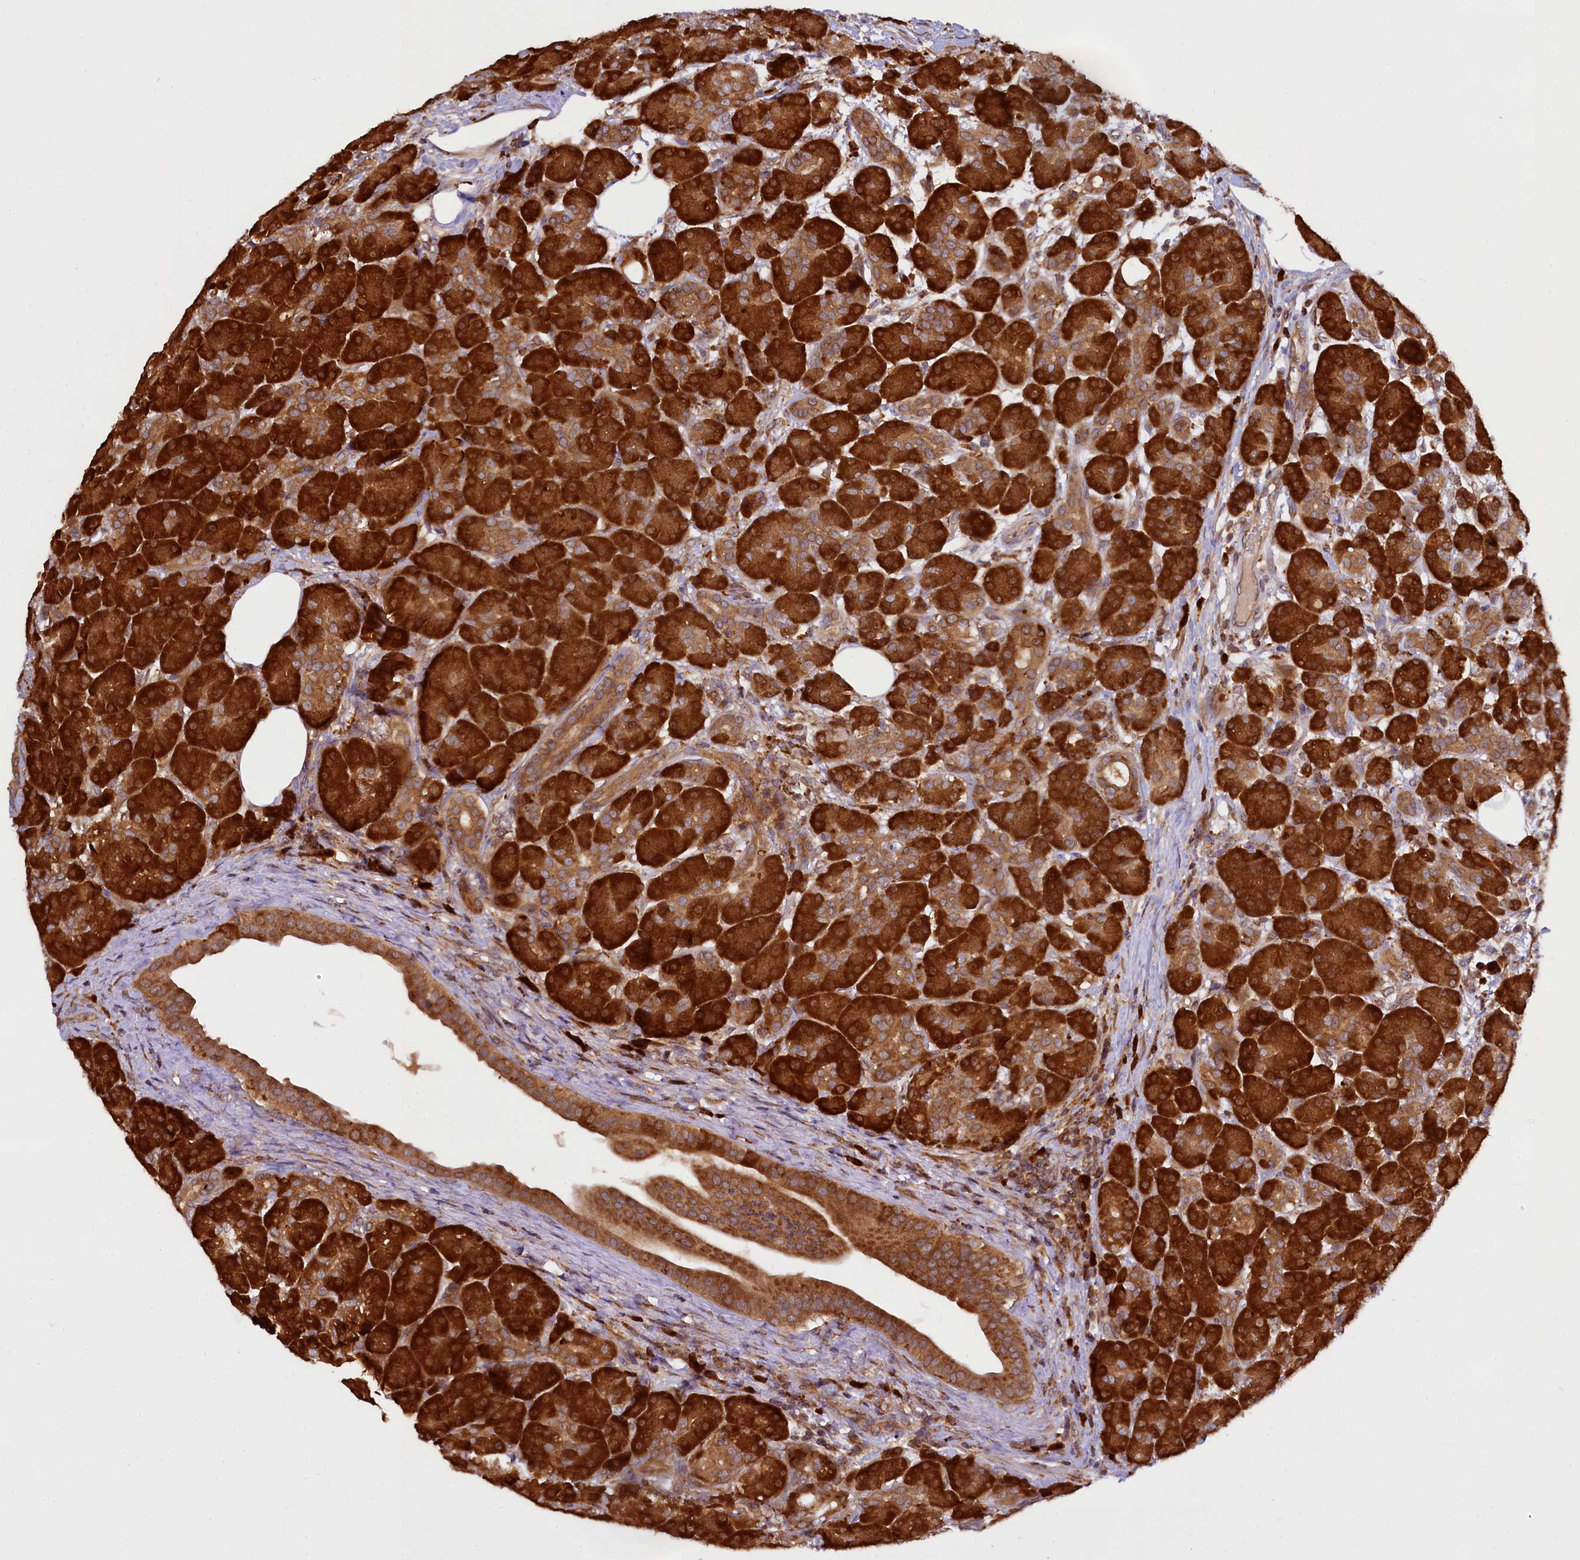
{"staining": {"intensity": "strong", "quantity": ">75%", "location": "cytoplasmic/membranous"}, "tissue": "pancreas", "cell_type": "Exocrine glandular cells", "image_type": "normal", "snomed": [{"axis": "morphology", "description": "Normal tissue, NOS"}, {"axis": "topography", "description": "Pancreas"}], "caption": "Pancreas stained for a protein (brown) displays strong cytoplasmic/membranous positive expression in approximately >75% of exocrine glandular cells.", "gene": "UFM1", "patient": {"sex": "male", "age": 63}}